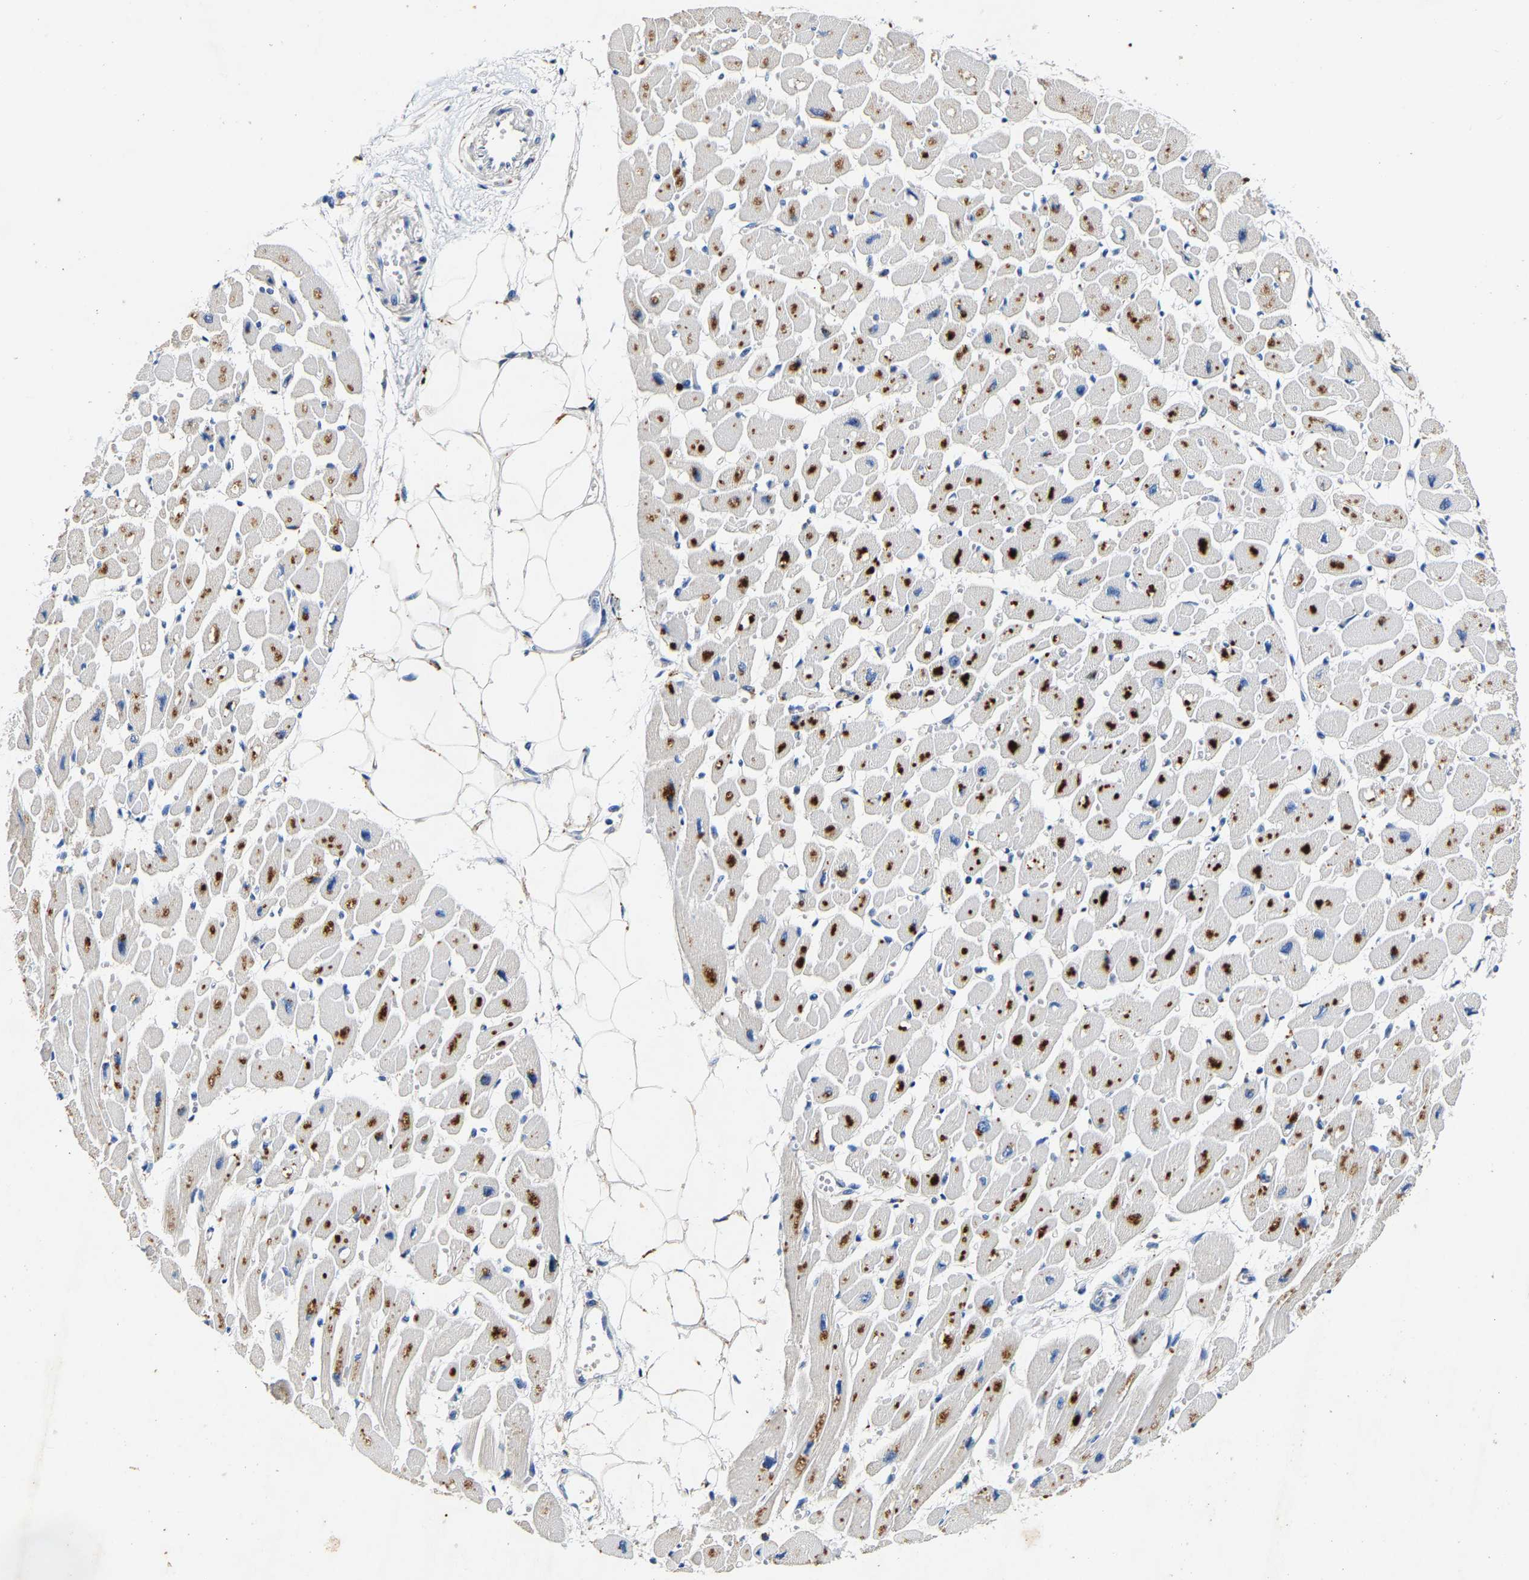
{"staining": {"intensity": "moderate", "quantity": "25%-75%", "location": "cytoplasmic/membranous"}, "tissue": "heart muscle", "cell_type": "Cardiomyocytes", "image_type": "normal", "snomed": [{"axis": "morphology", "description": "Normal tissue, NOS"}, {"axis": "topography", "description": "Heart"}], "caption": "This micrograph displays unremarkable heart muscle stained with immunohistochemistry (IHC) to label a protein in brown. The cytoplasmic/membranous of cardiomyocytes show moderate positivity for the protein. Nuclei are counter-stained blue.", "gene": "SLCO2B1", "patient": {"sex": "female", "age": 54}}